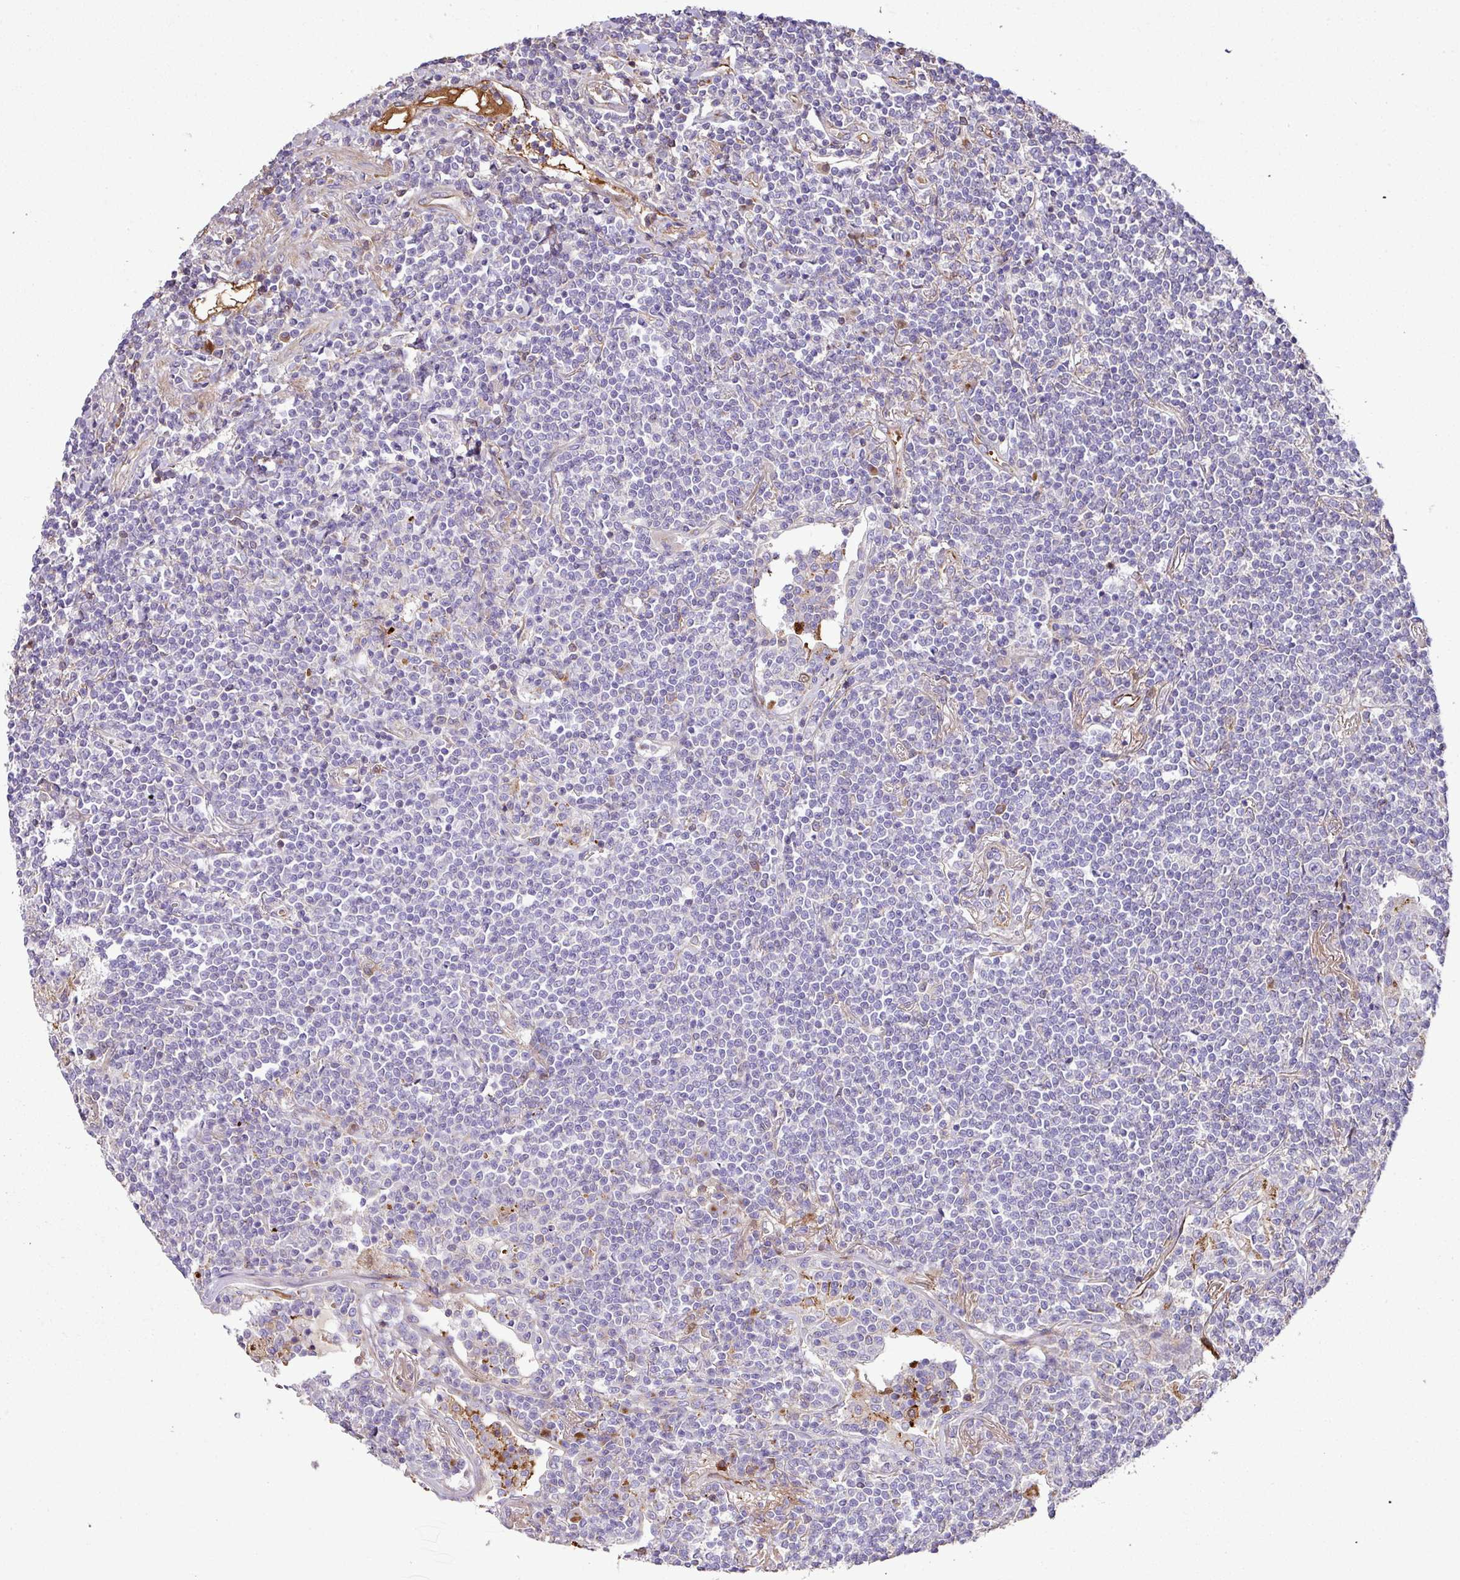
{"staining": {"intensity": "negative", "quantity": "none", "location": "none"}, "tissue": "lymphoma", "cell_type": "Tumor cells", "image_type": "cancer", "snomed": [{"axis": "morphology", "description": "Malignant lymphoma, non-Hodgkin's type, Low grade"}, {"axis": "topography", "description": "Lung"}], "caption": "Tumor cells show no significant staining in lymphoma.", "gene": "CTXN2", "patient": {"sex": "female", "age": 71}}